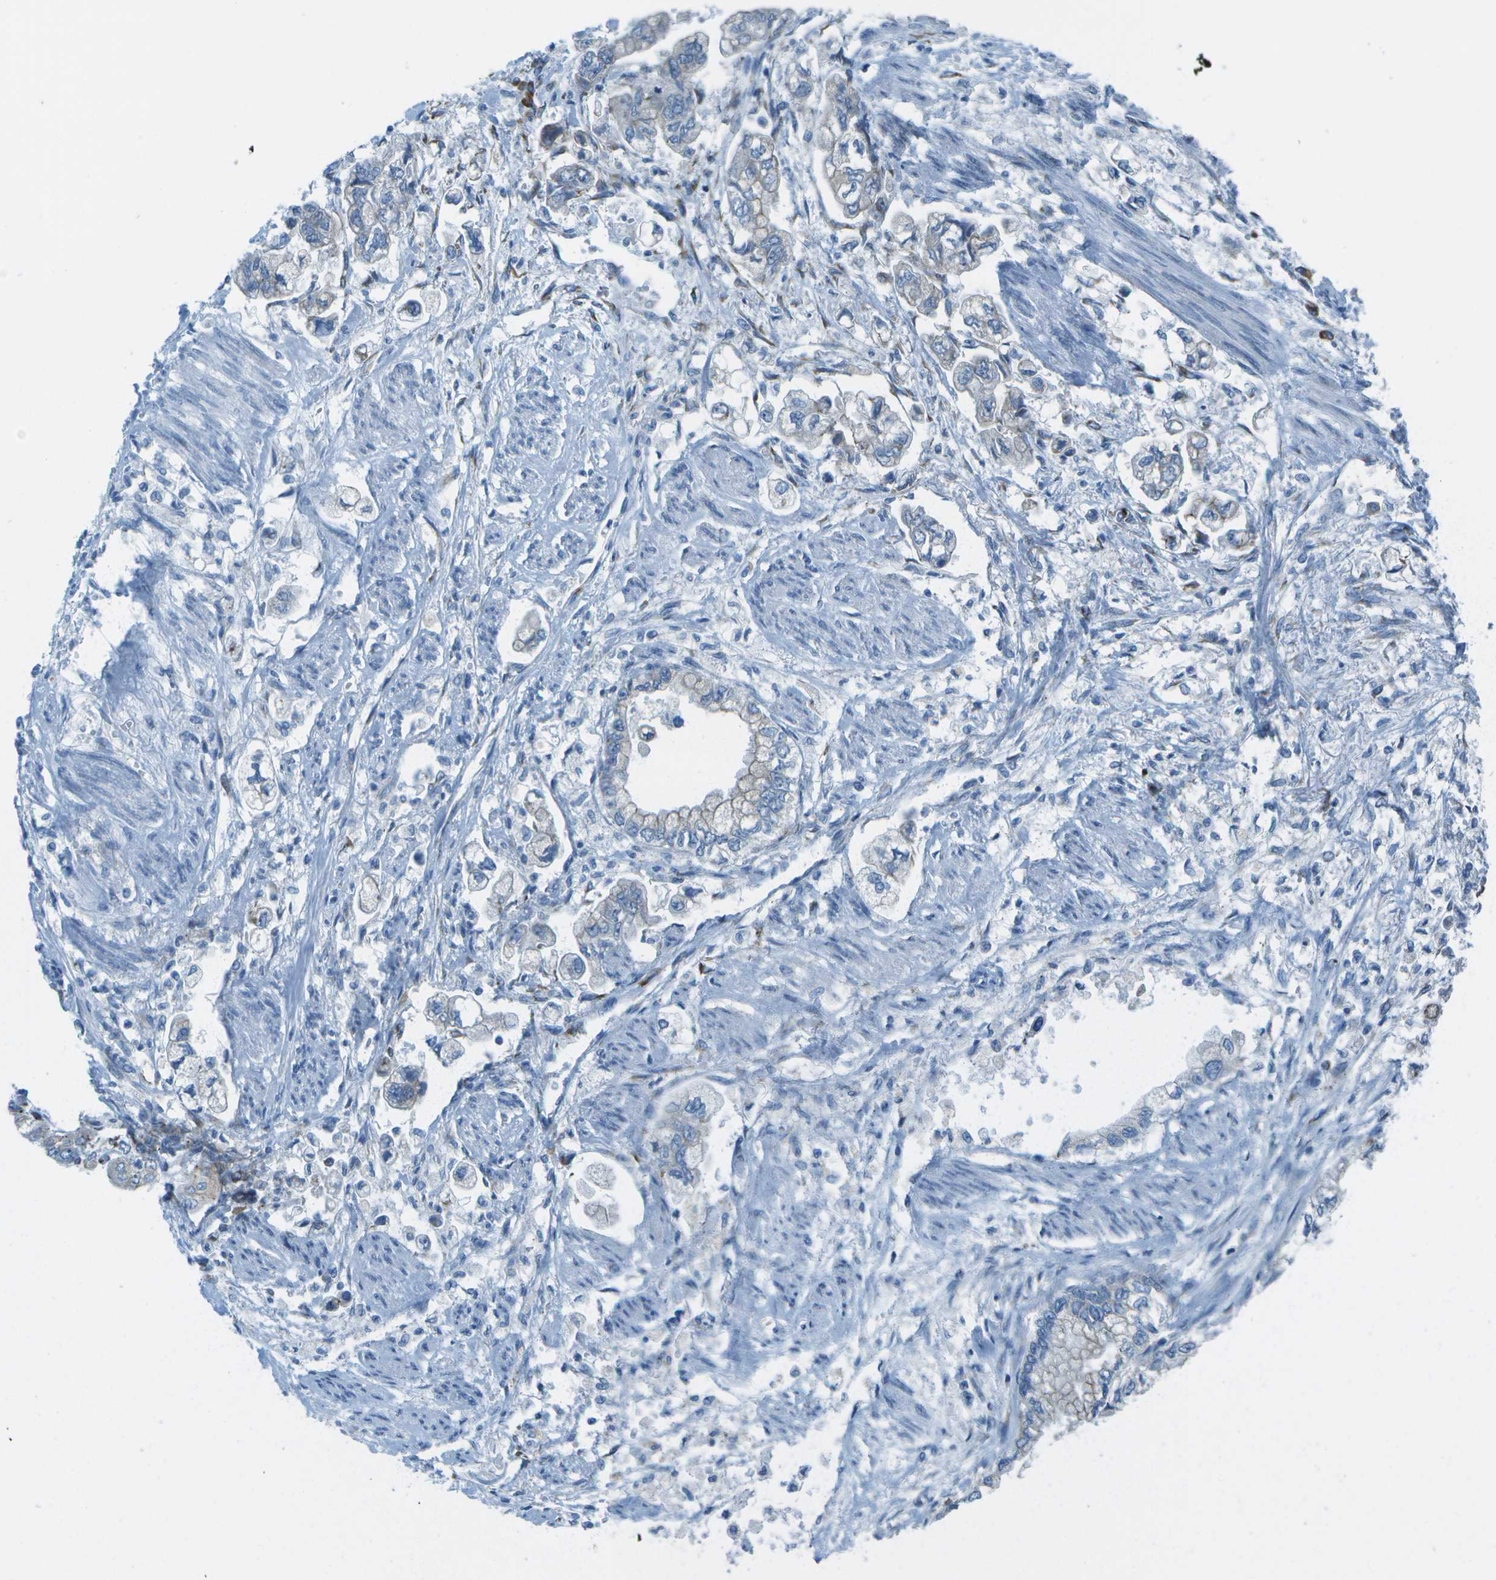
{"staining": {"intensity": "negative", "quantity": "none", "location": "none"}, "tissue": "stomach cancer", "cell_type": "Tumor cells", "image_type": "cancer", "snomed": [{"axis": "morphology", "description": "Normal tissue, NOS"}, {"axis": "morphology", "description": "Adenocarcinoma, NOS"}, {"axis": "topography", "description": "Stomach"}], "caption": "IHC micrograph of neoplastic tissue: adenocarcinoma (stomach) stained with DAB exhibits no significant protein expression in tumor cells.", "gene": "KCTD3", "patient": {"sex": "male", "age": 62}}